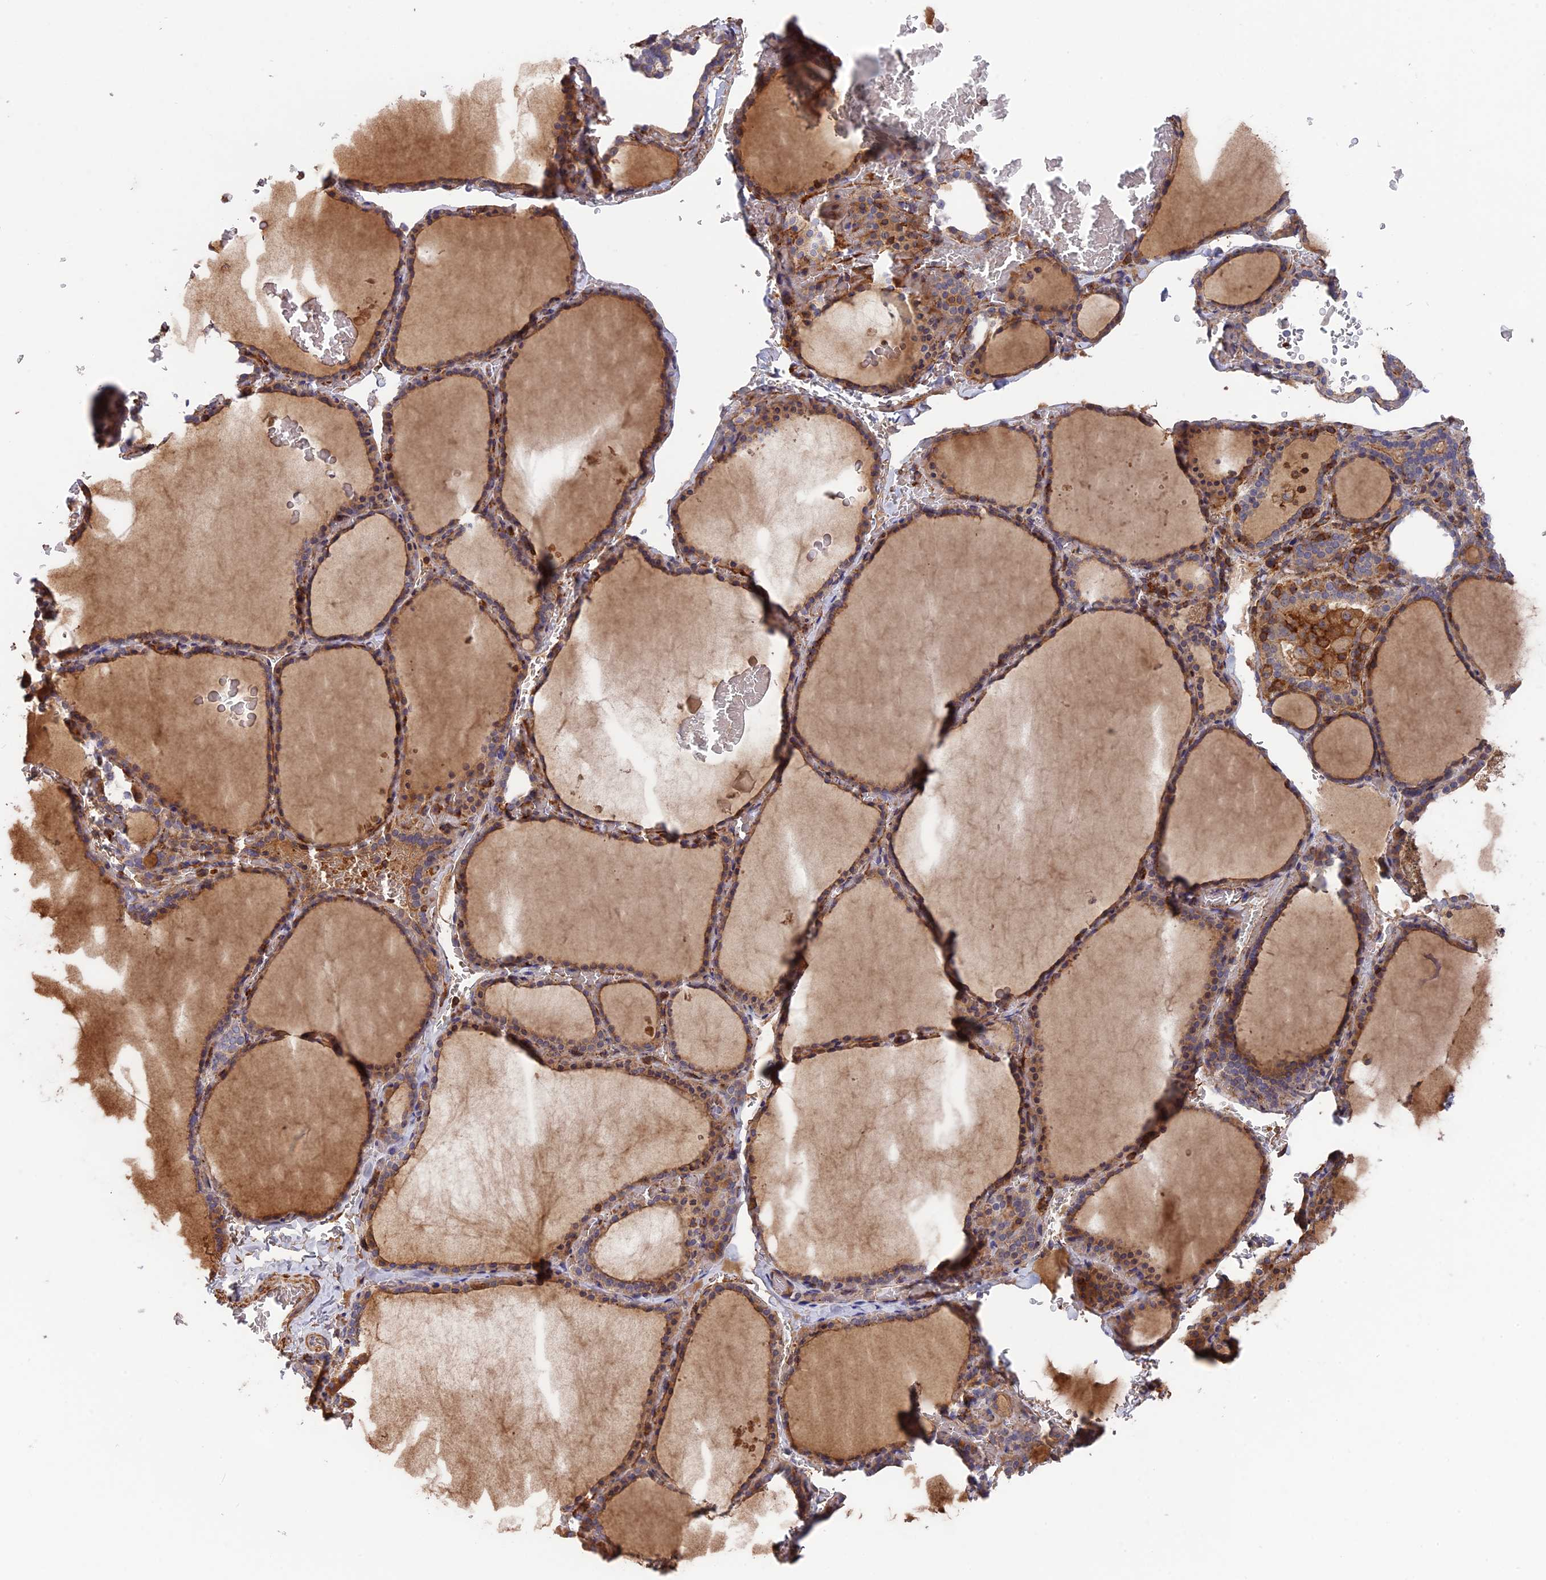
{"staining": {"intensity": "moderate", "quantity": ">75%", "location": "cytoplasmic/membranous"}, "tissue": "thyroid gland", "cell_type": "Glandular cells", "image_type": "normal", "snomed": [{"axis": "morphology", "description": "Normal tissue, NOS"}, {"axis": "topography", "description": "Thyroid gland"}], "caption": "A brown stain shows moderate cytoplasmic/membranous staining of a protein in glandular cells of normal thyroid gland.", "gene": "CPNE7", "patient": {"sex": "female", "age": 39}}